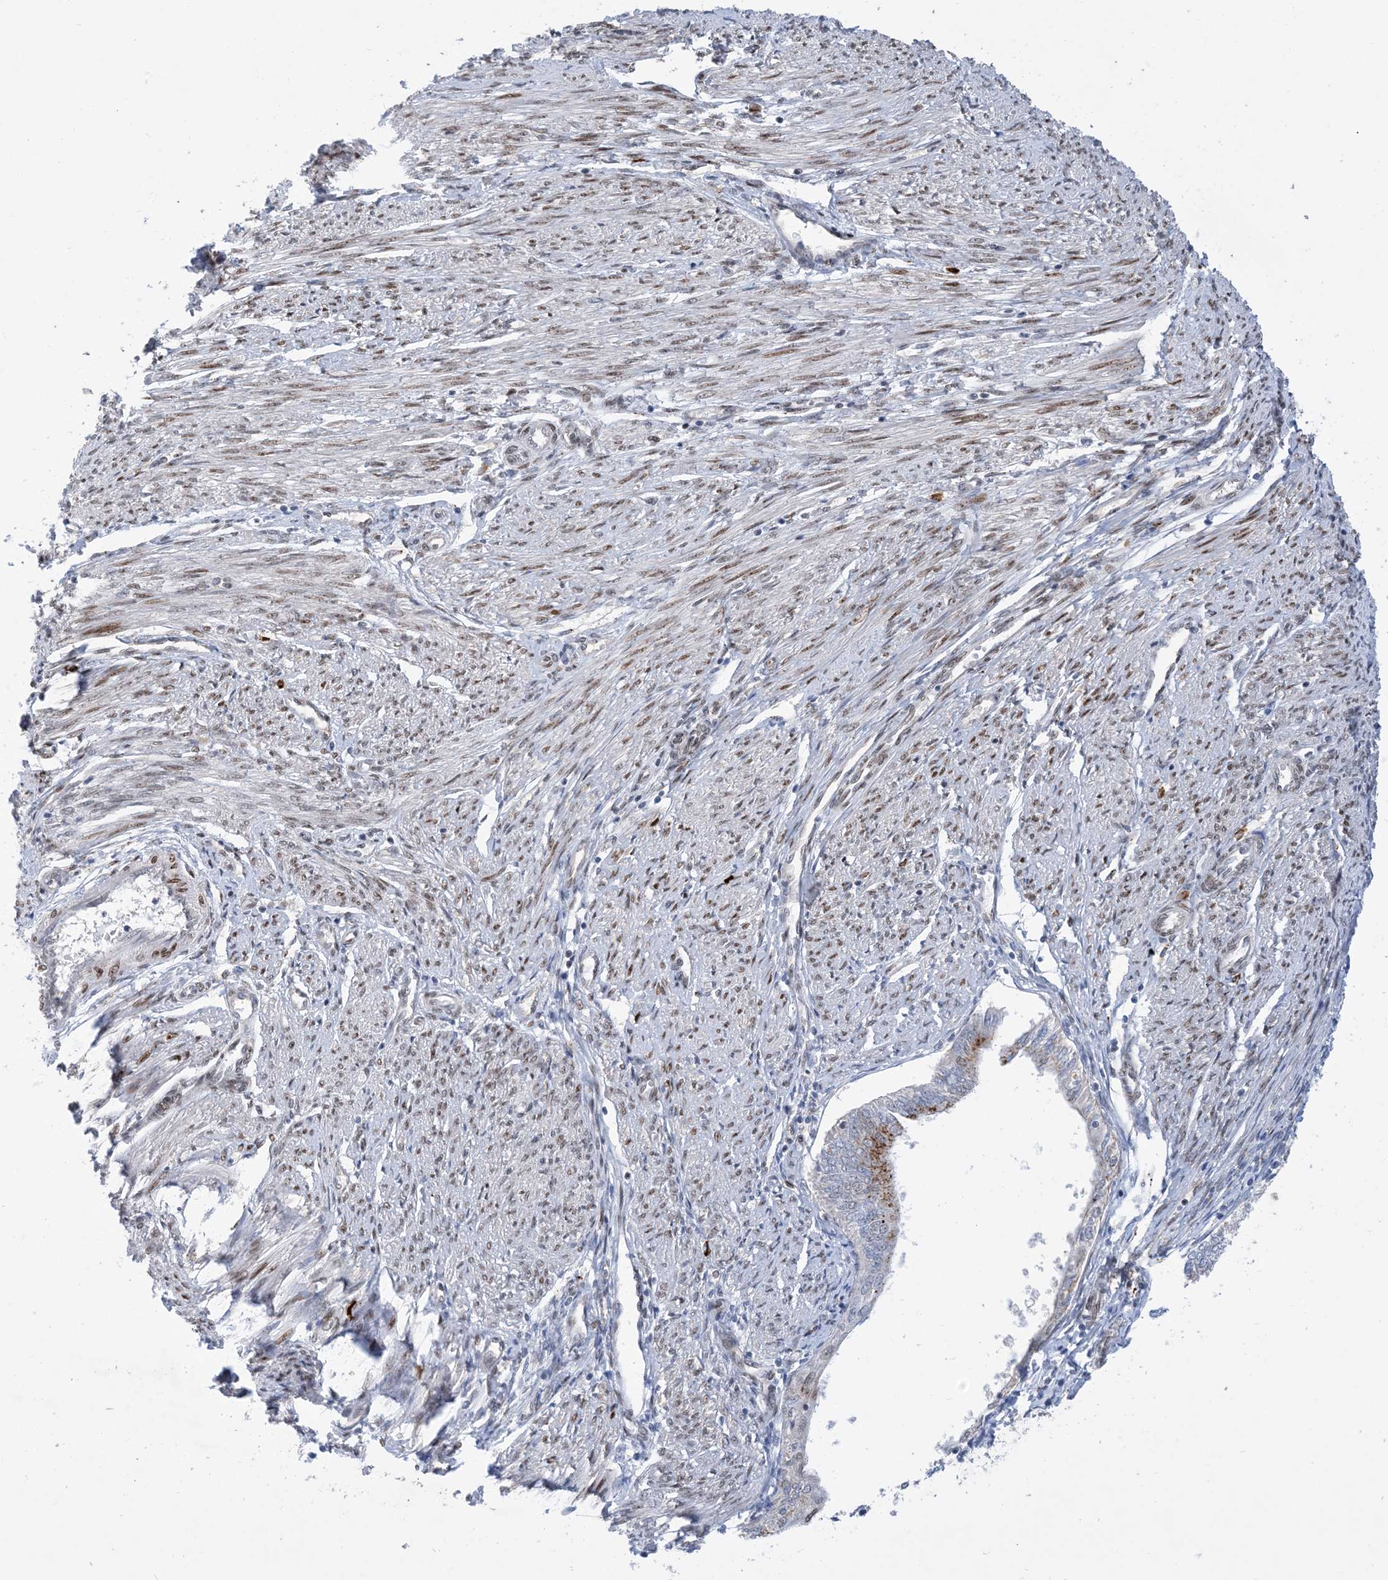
{"staining": {"intensity": "moderate", "quantity": "<25%", "location": "nuclear"}, "tissue": "endometrial cancer", "cell_type": "Tumor cells", "image_type": "cancer", "snomed": [{"axis": "morphology", "description": "Adenocarcinoma, NOS"}, {"axis": "topography", "description": "Endometrium"}], "caption": "Immunohistochemical staining of human endometrial cancer demonstrates moderate nuclear protein expression in about <25% of tumor cells.", "gene": "TSPYL1", "patient": {"sex": "female", "age": 58}}